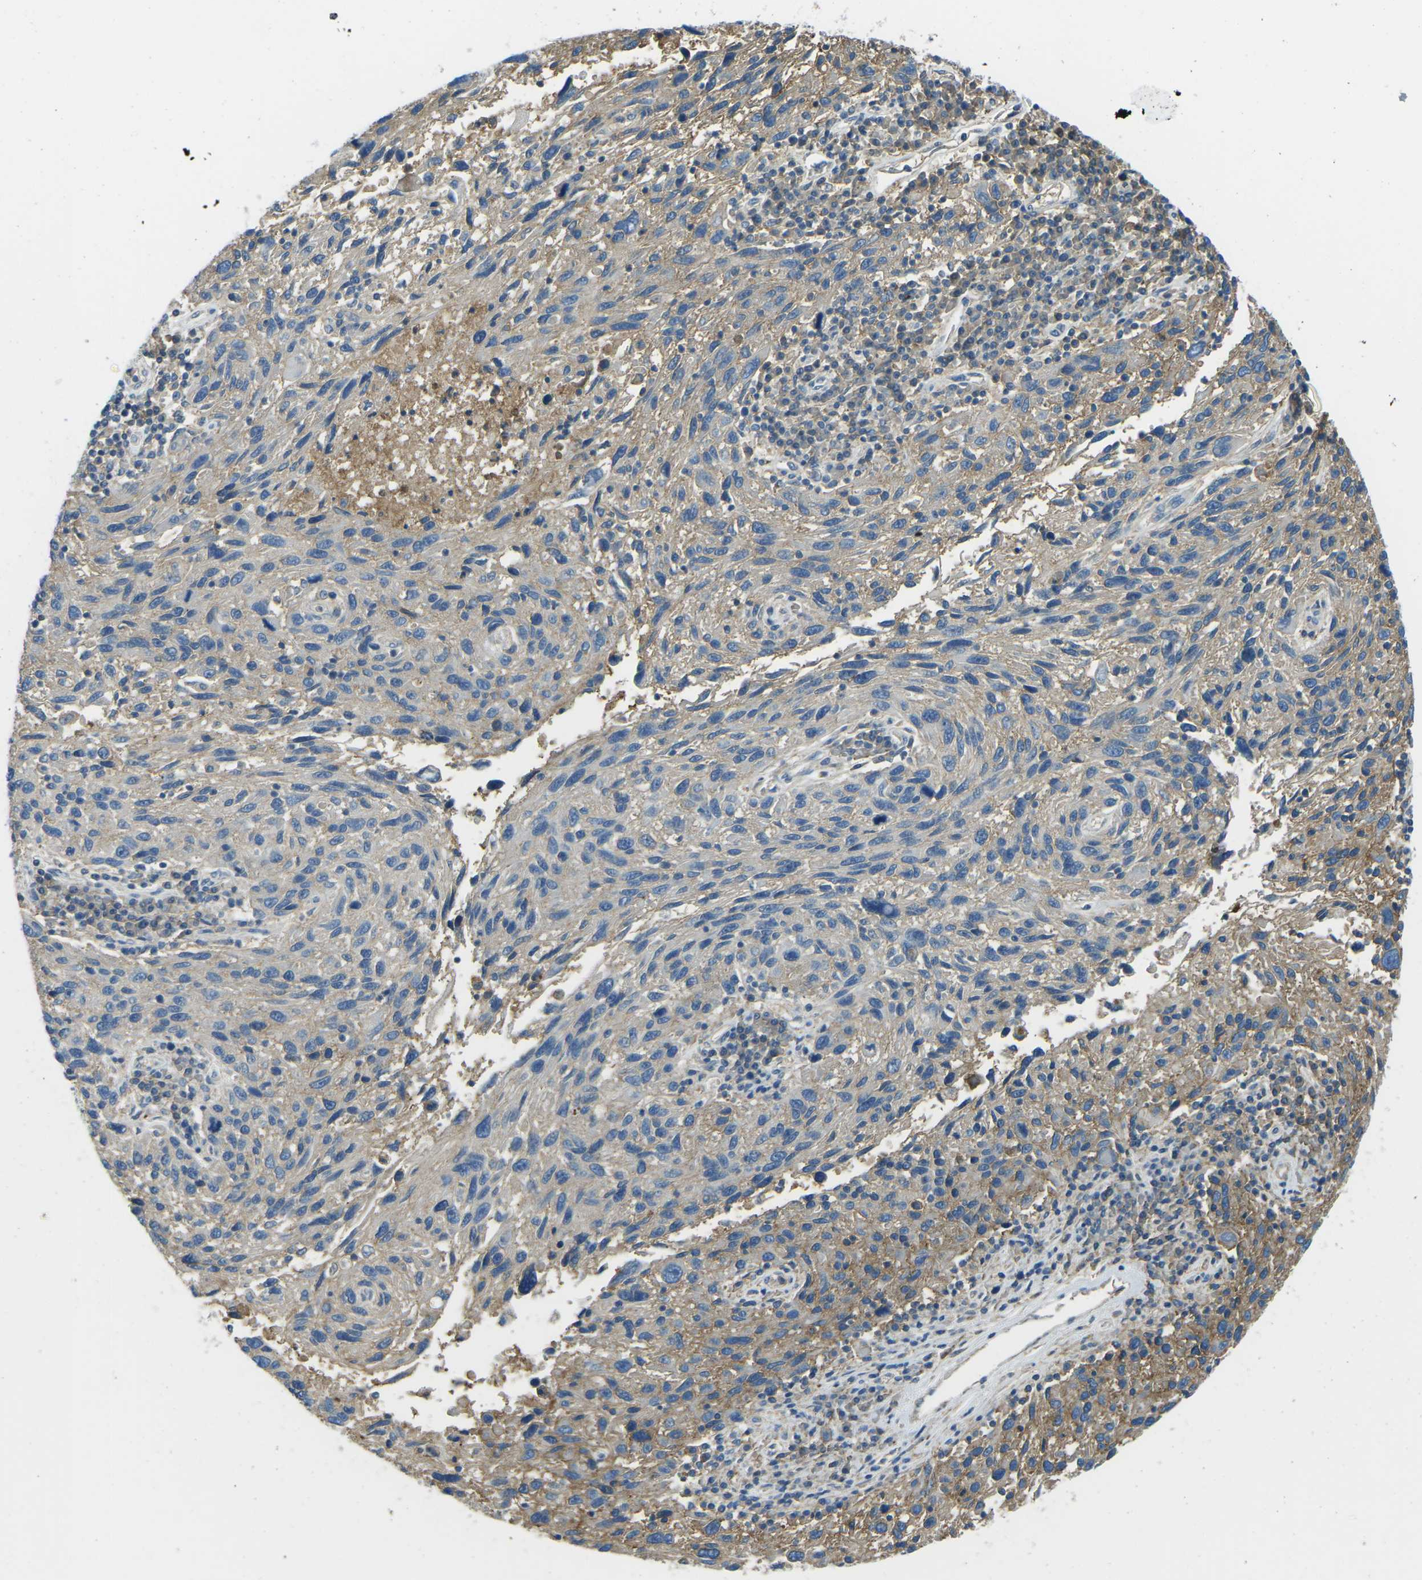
{"staining": {"intensity": "weak", "quantity": "<25%", "location": "cytoplasmic/membranous"}, "tissue": "melanoma", "cell_type": "Tumor cells", "image_type": "cancer", "snomed": [{"axis": "morphology", "description": "Malignant melanoma, NOS"}, {"axis": "topography", "description": "Skin"}], "caption": "A micrograph of human malignant melanoma is negative for staining in tumor cells.", "gene": "CD47", "patient": {"sex": "male", "age": 53}}